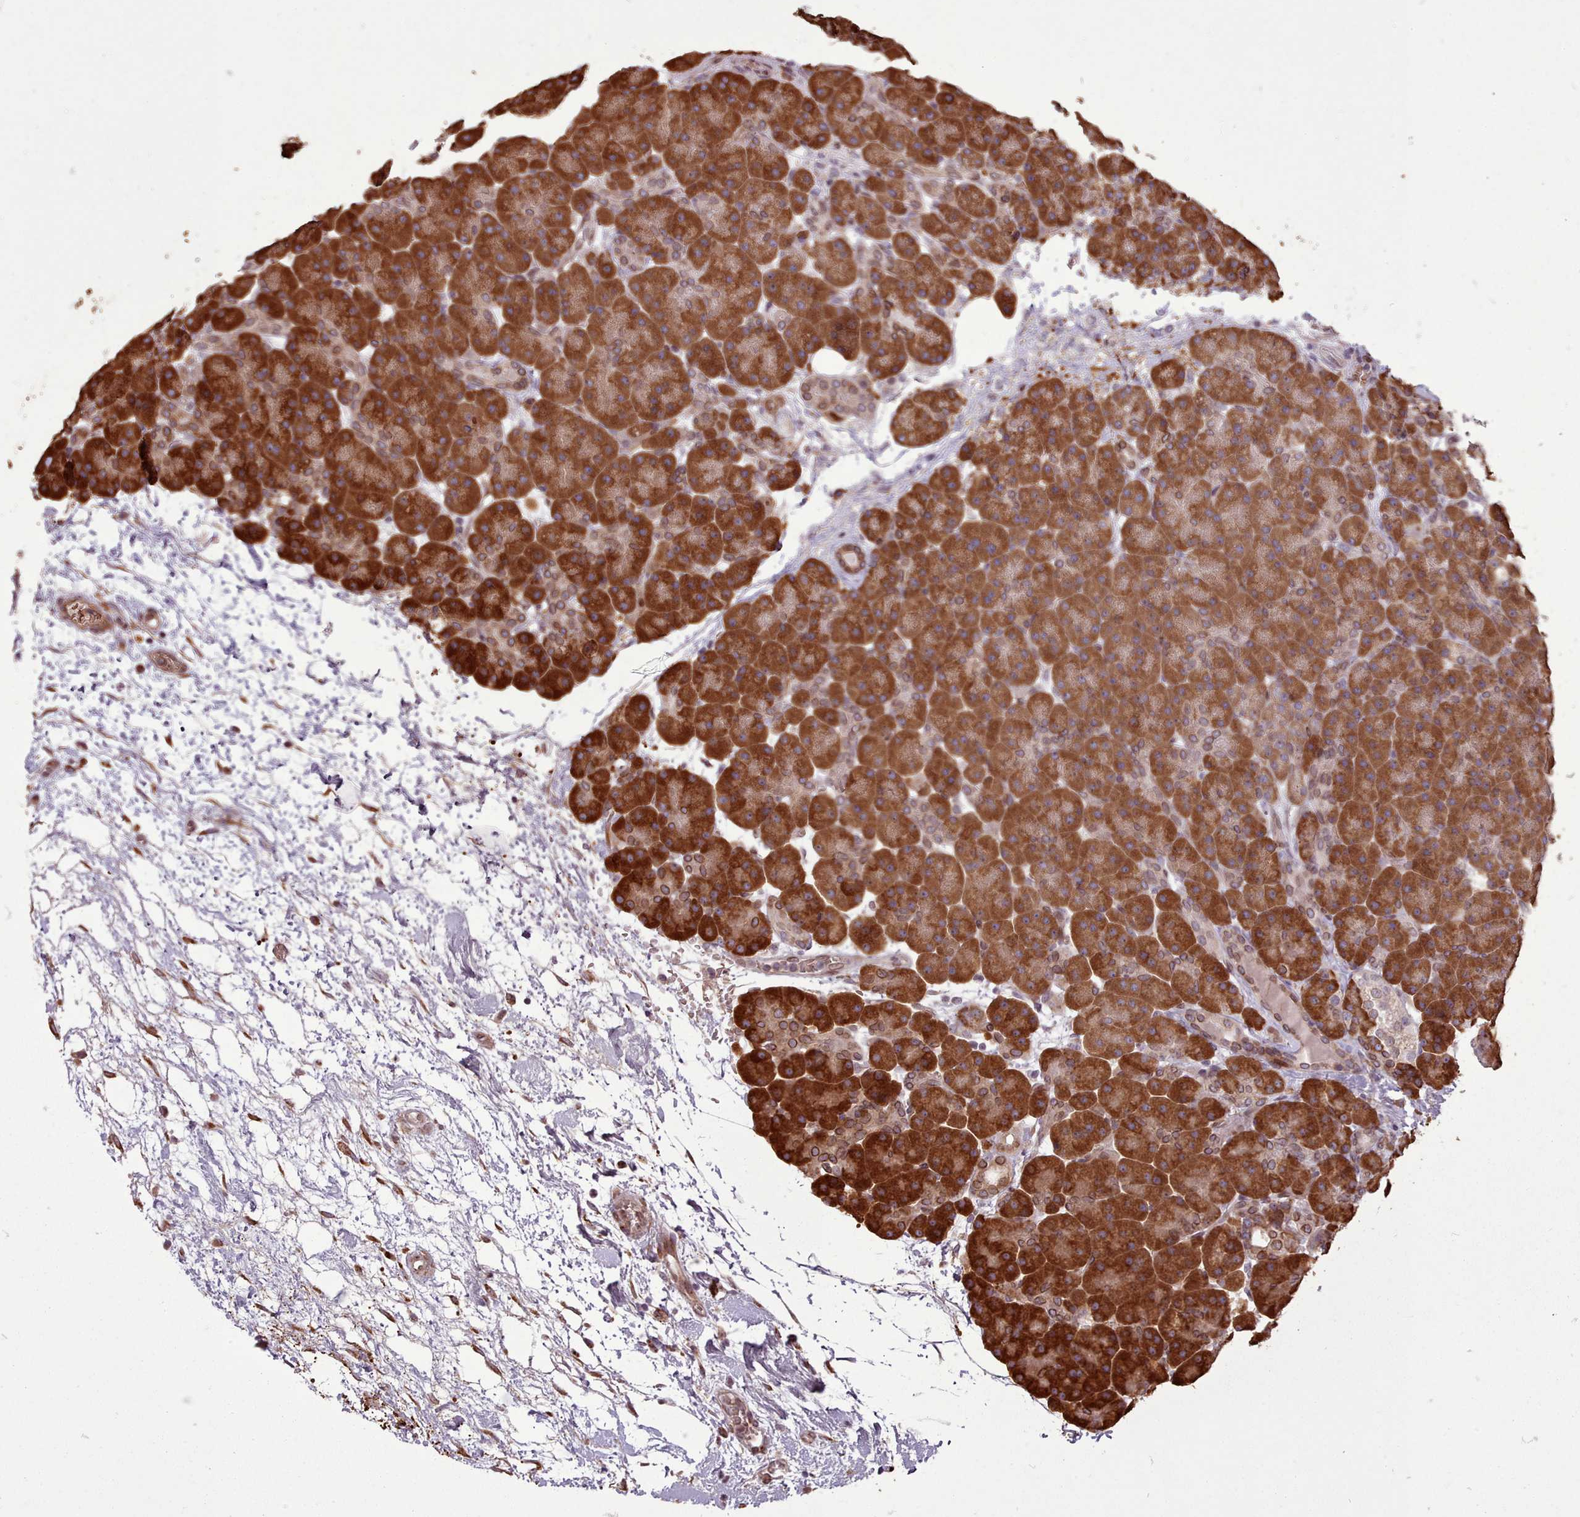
{"staining": {"intensity": "strong", "quantity": ">75%", "location": "cytoplasmic/membranous"}, "tissue": "pancreas", "cell_type": "Exocrine glandular cells", "image_type": "normal", "snomed": [{"axis": "morphology", "description": "Normal tissue, NOS"}, {"axis": "topography", "description": "Pancreas"}], "caption": "Human pancreas stained for a protein (brown) displays strong cytoplasmic/membranous positive positivity in approximately >75% of exocrine glandular cells.", "gene": "CABP1", "patient": {"sex": "male", "age": 66}}